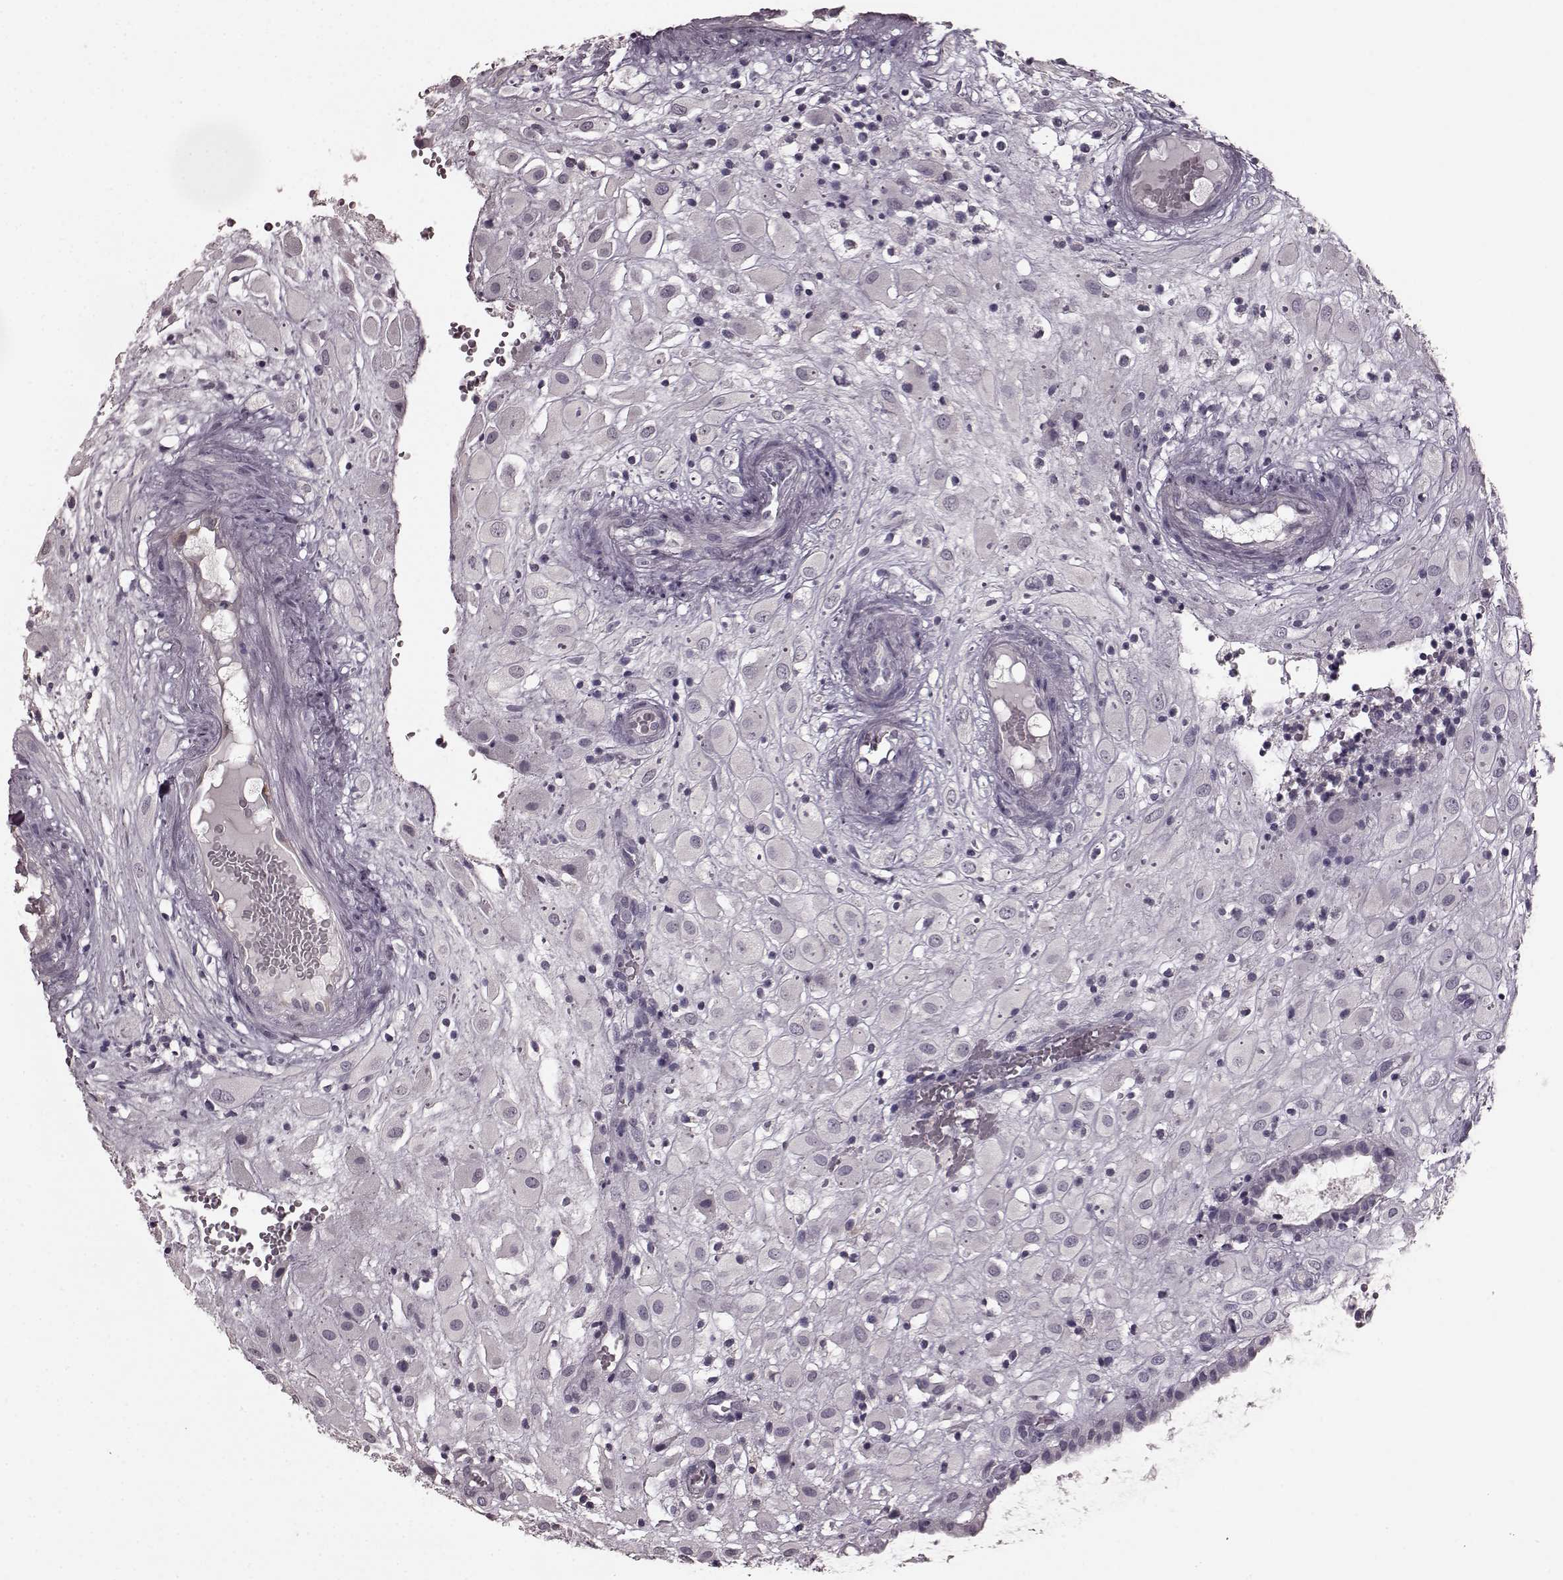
{"staining": {"intensity": "negative", "quantity": "none", "location": "none"}, "tissue": "placenta", "cell_type": "Decidual cells", "image_type": "normal", "snomed": [{"axis": "morphology", "description": "Normal tissue, NOS"}, {"axis": "topography", "description": "Placenta"}], "caption": "IHC photomicrograph of unremarkable human placenta stained for a protein (brown), which displays no staining in decidual cells.", "gene": "CD28", "patient": {"sex": "female", "age": 24}}